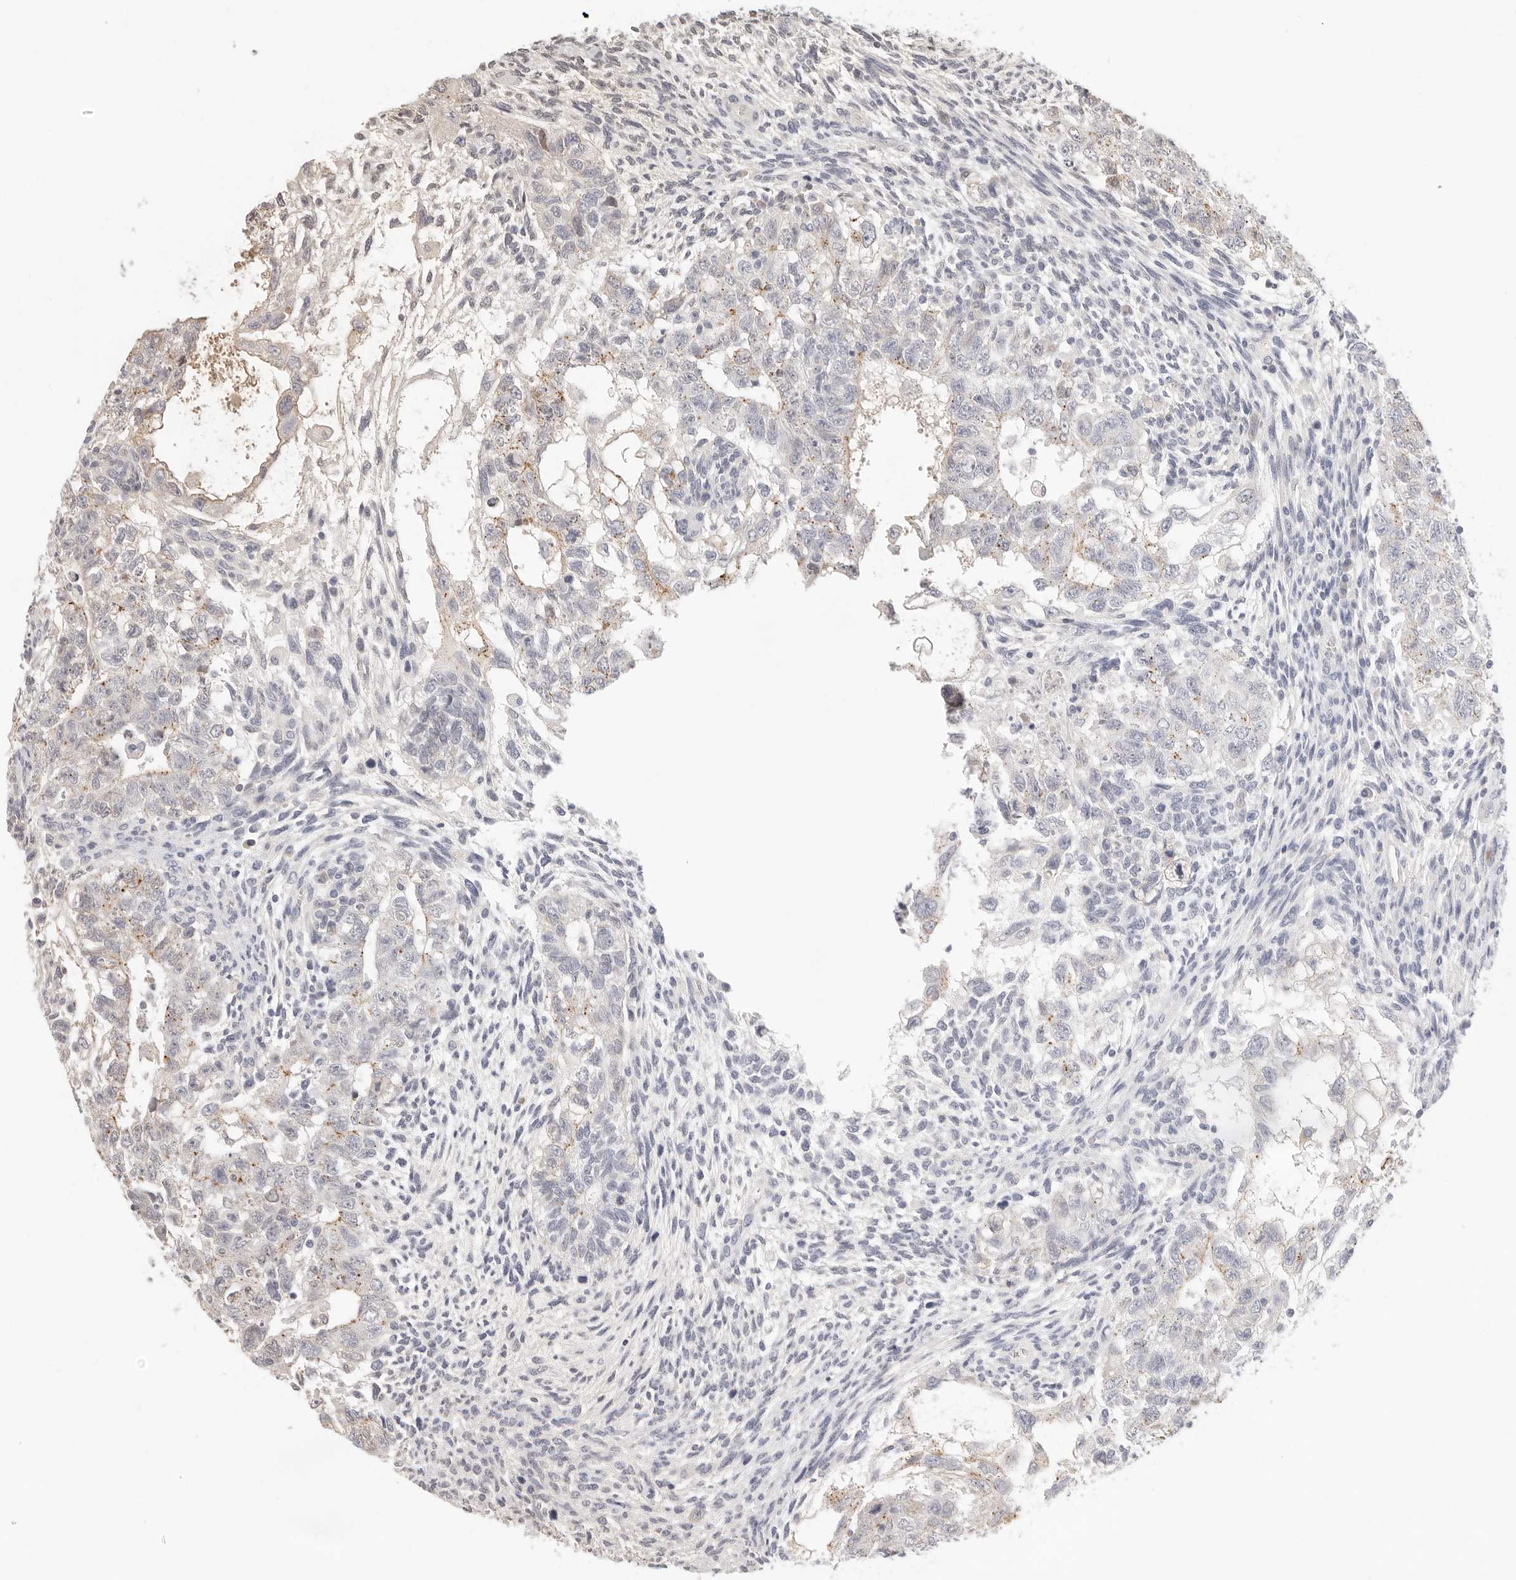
{"staining": {"intensity": "weak", "quantity": "<25%", "location": "cytoplasmic/membranous"}, "tissue": "testis cancer", "cell_type": "Tumor cells", "image_type": "cancer", "snomed": [{"axis": "morphology", "description": "Carcinoma, Embryonal, NOS"}, {"axis": "topography", "description": "Testis"}], "caption": "This histopathology image is of testis embryonal carcinoma stained with IHC to label a protein in brown with the nuclei are counter-stained blue. There is no positivity in tumor cells.", "gene": "STRADB", "patient": {"sex": "male", "age": 37}}